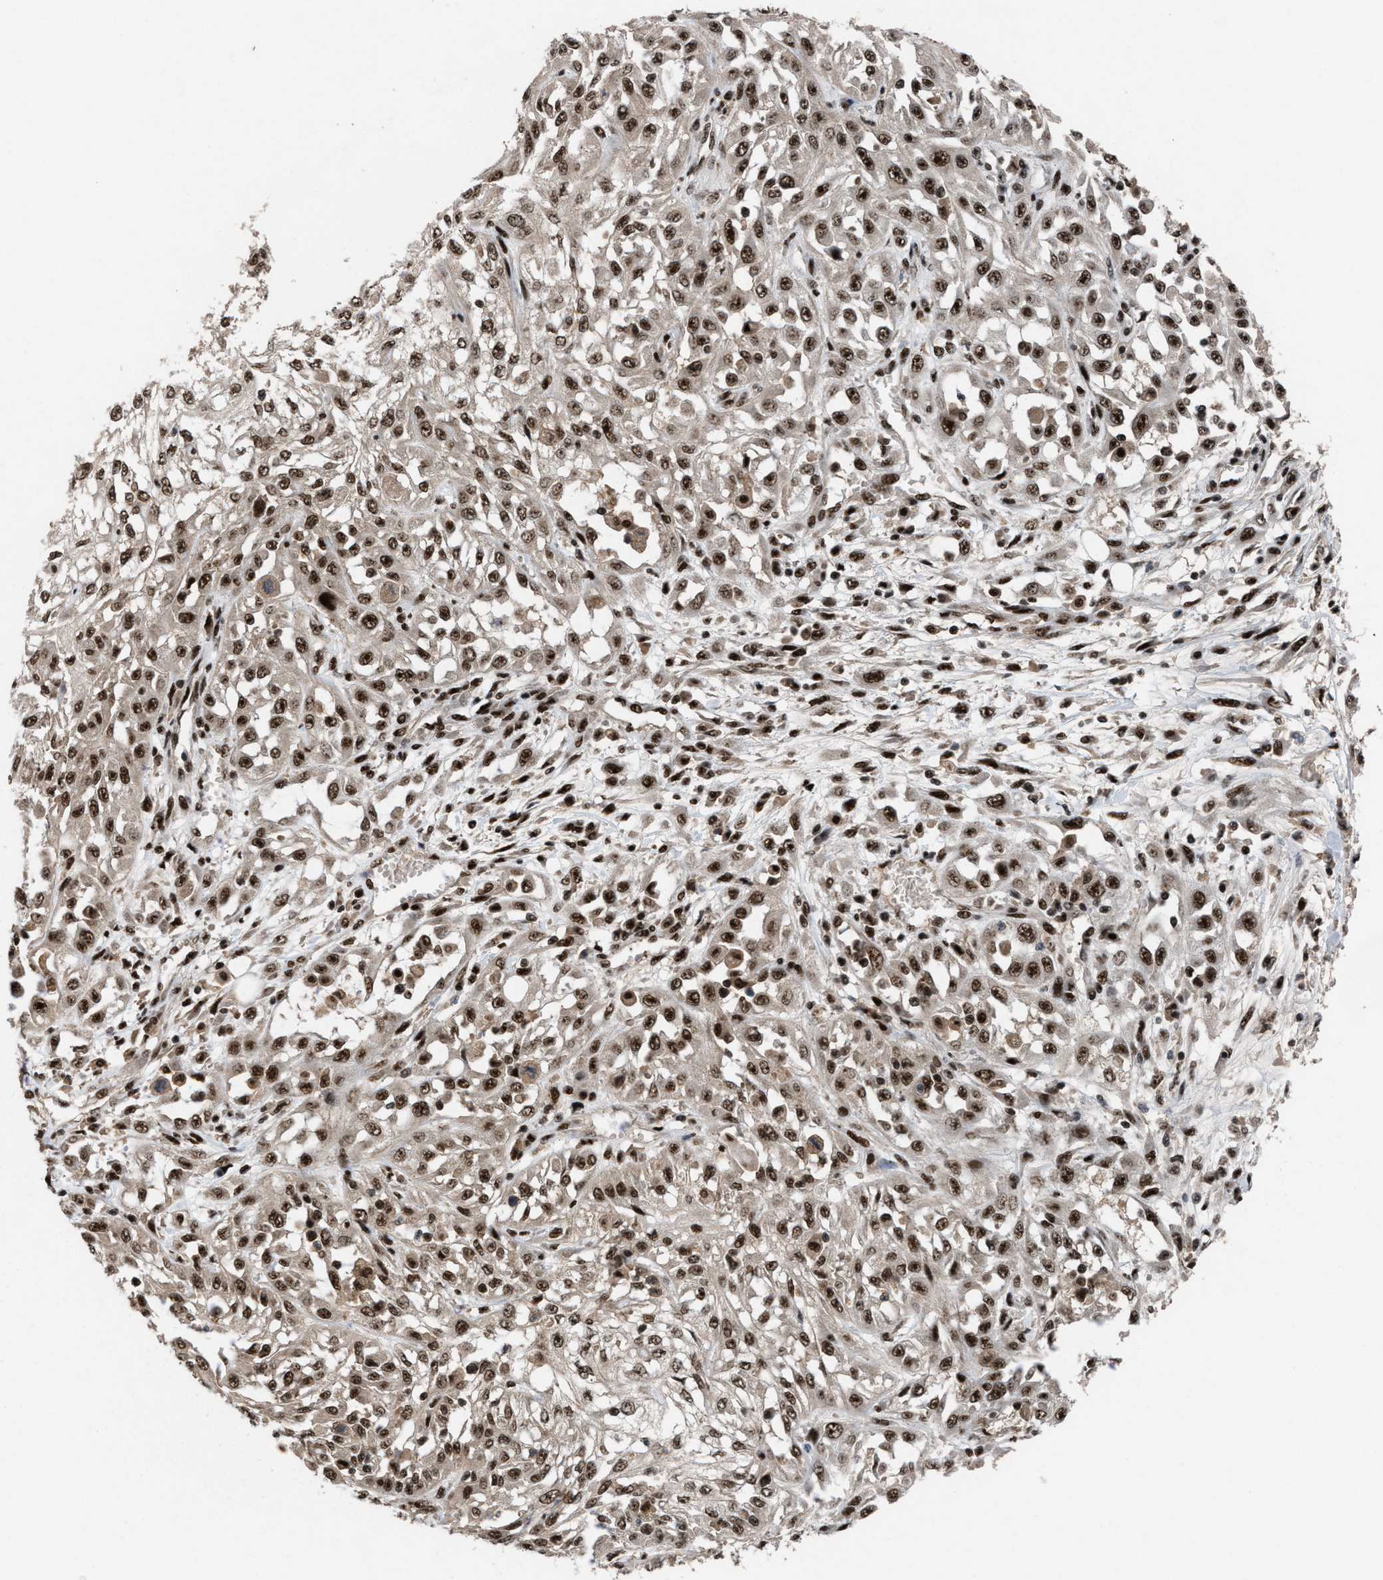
{"staining": {"intensity": "strong", "quantity": ">75%", "location": "nuclear"}, "tissue": "skin cancer", "cell_type": "Tumor cells", "image_type": "cancer", "snomed": [{"axis": "morphology", "description": "Squamous cell carcinoma, NOS"}, {"axis": "morphology", "description": "Squamous cell carcinoma, metastatic, NOS"}, {"axis": "topography", "description": "Skin"}, {"axis": "topography", "description": "Lymph node"}], "caption": "This is a micrograph of IHC staining of skin cancer (metastatic squamous cell carcinoma), which shows strong staining in the nuclear of tumor cells.", "gene": "PRPF4", "patient": {"sex": "male", "age": 75}}